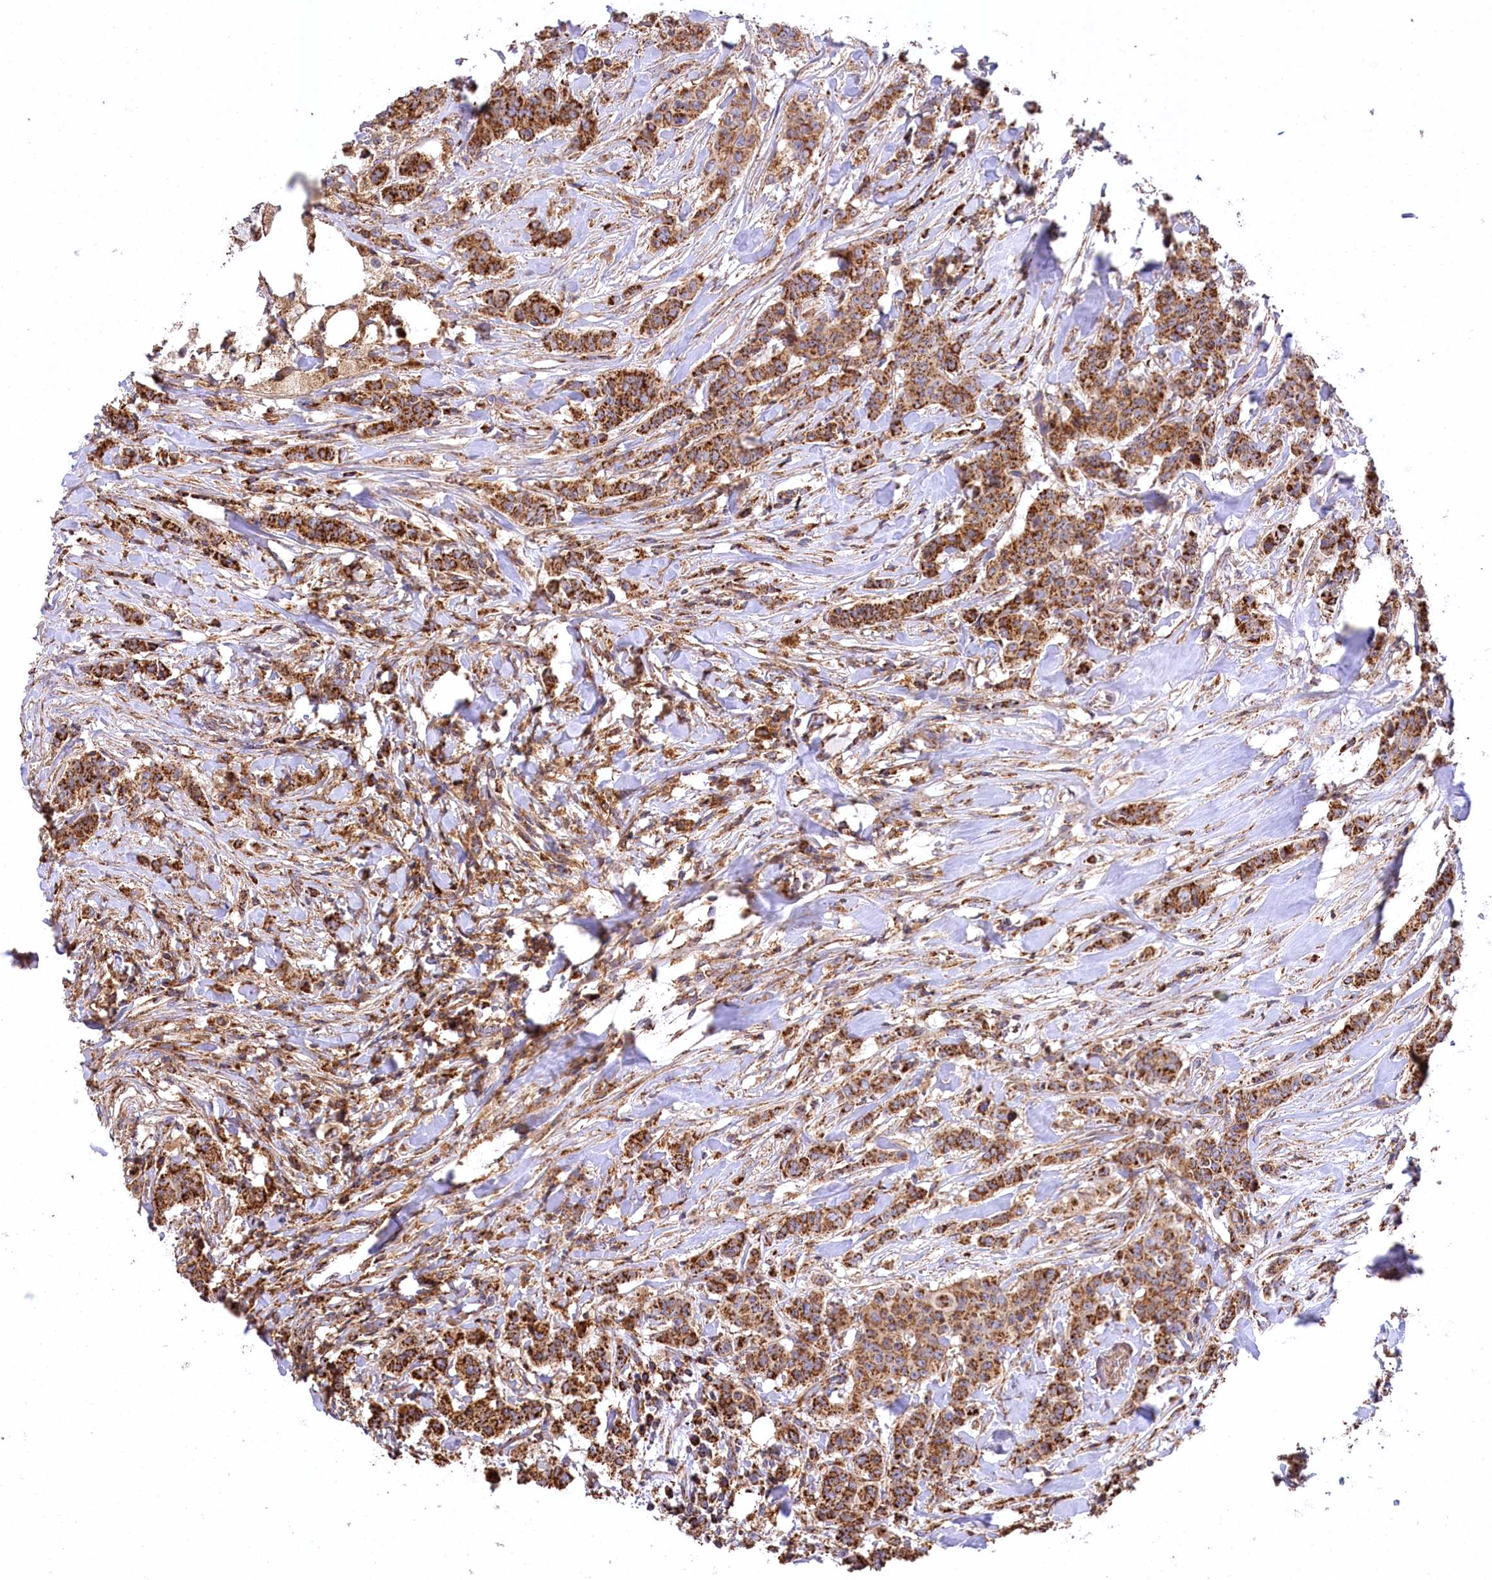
{"staining": {"intensity": "strong", "quantity": ">75%", "location": "cytoplasmic/membranous"}, "tissue": "breast cancer", "cell_type": "Tumor cells", "image_type": "cancer", "snomed": [{"axis": "morphology", "description": "Duct carcinoma"}, {"axis": "topography", "description": "Breast"}], "caption": "An image of human breast invasive ductal carcinoma stained for a protein reveals strong cytoplasmic/membranous brown staining in tumor cells.", "gene": "CARD19", "patient": {"sex": "female", "age": 40}}